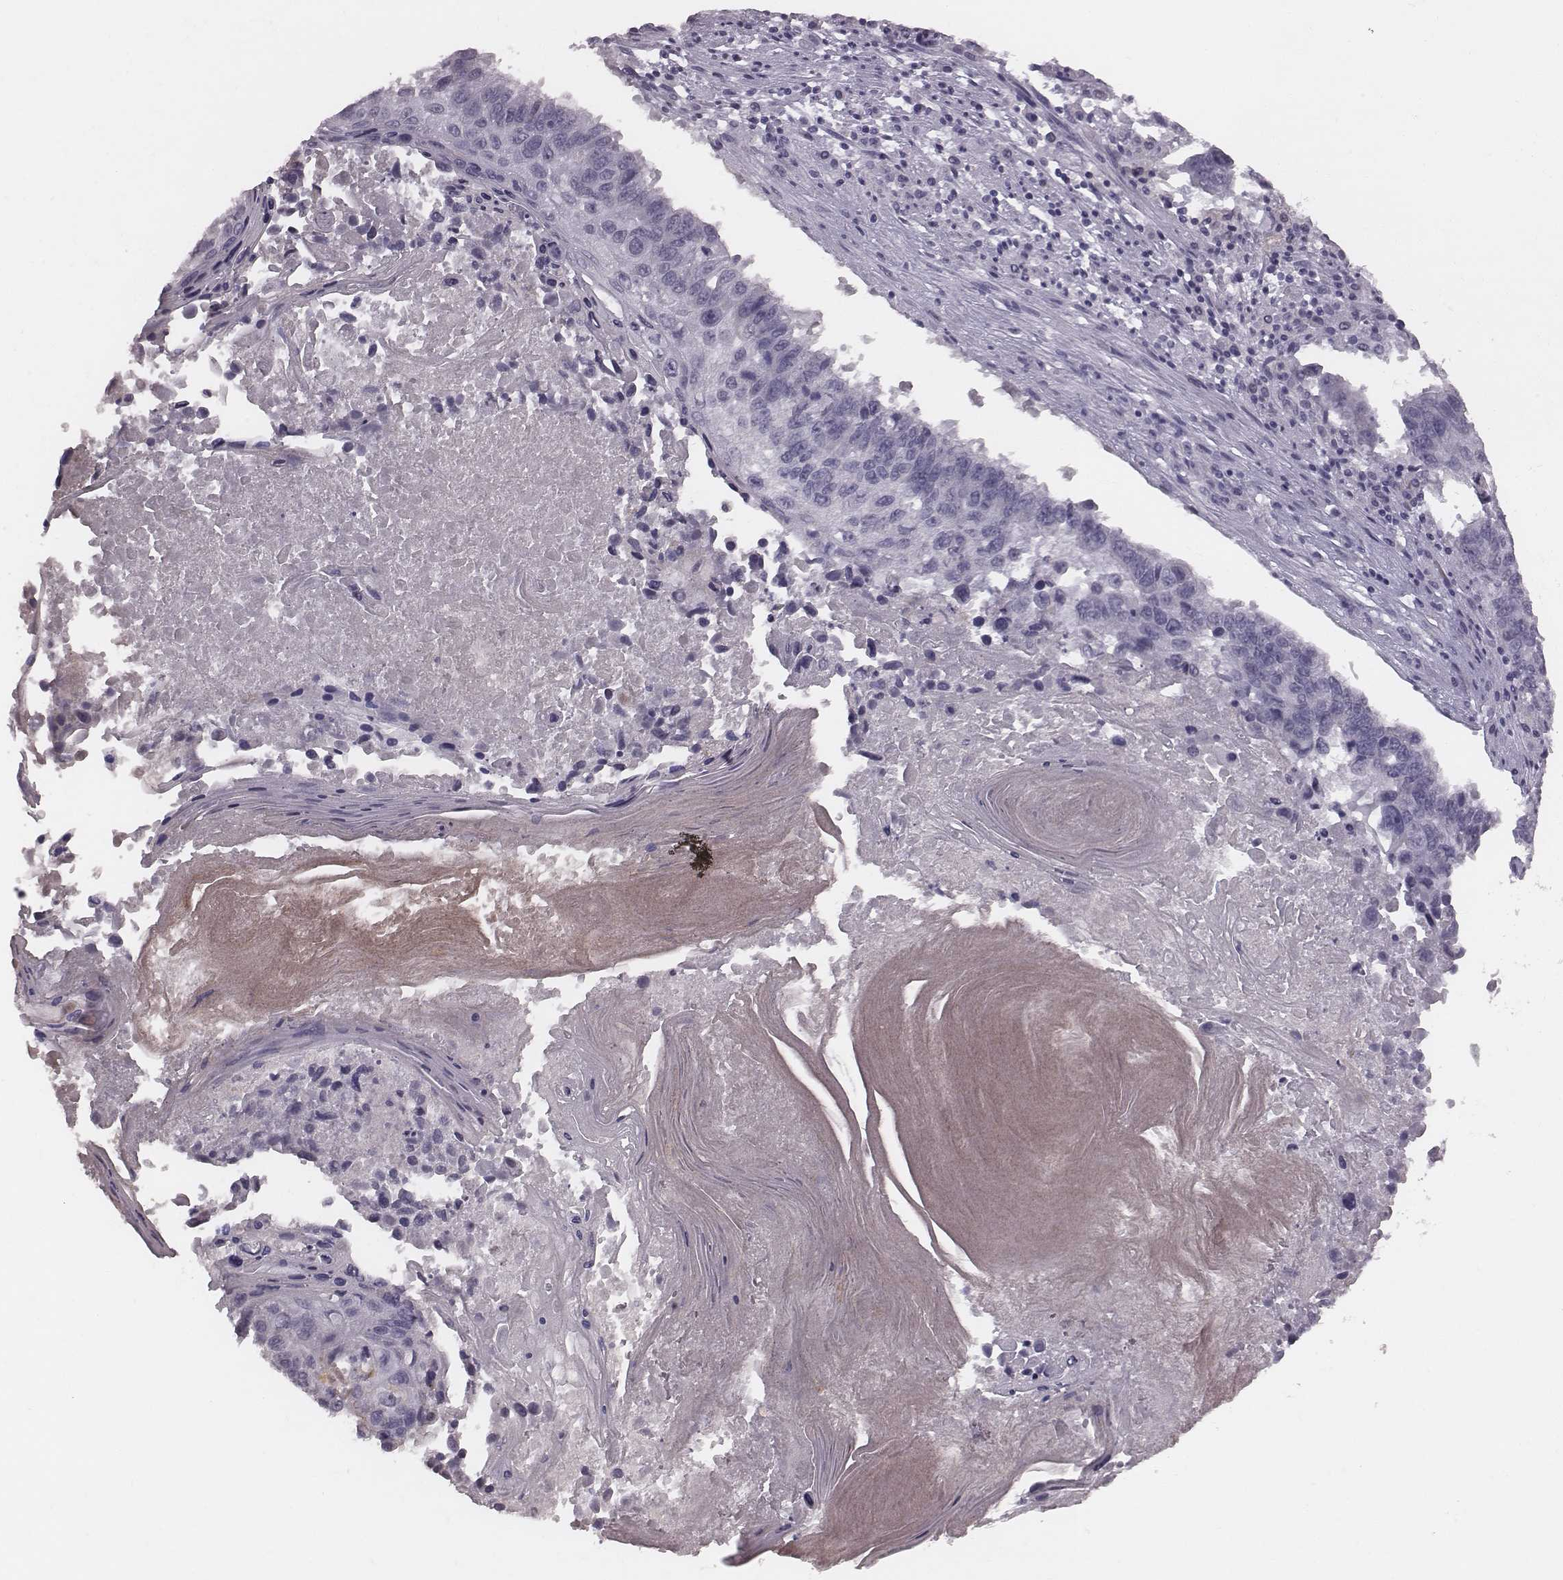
{"staining": {"intensity": "negative", "quantity": "none", "location": "none"}, "tissue": "lung cancer", "cell_type": "Tumor cells", "image_type": "cancer", "snomed": [{"axis": "morphology", "description": "Squamous cell carcinoma, NOS"}, {"axis": "topography", "description": "Lung"}], "caption": "Tumor cells show no significant protein positivity in lung cancer (squamous cell carcinoma).", "gene": "CFTR", "patient": {"sex": "male", "age": 73}}